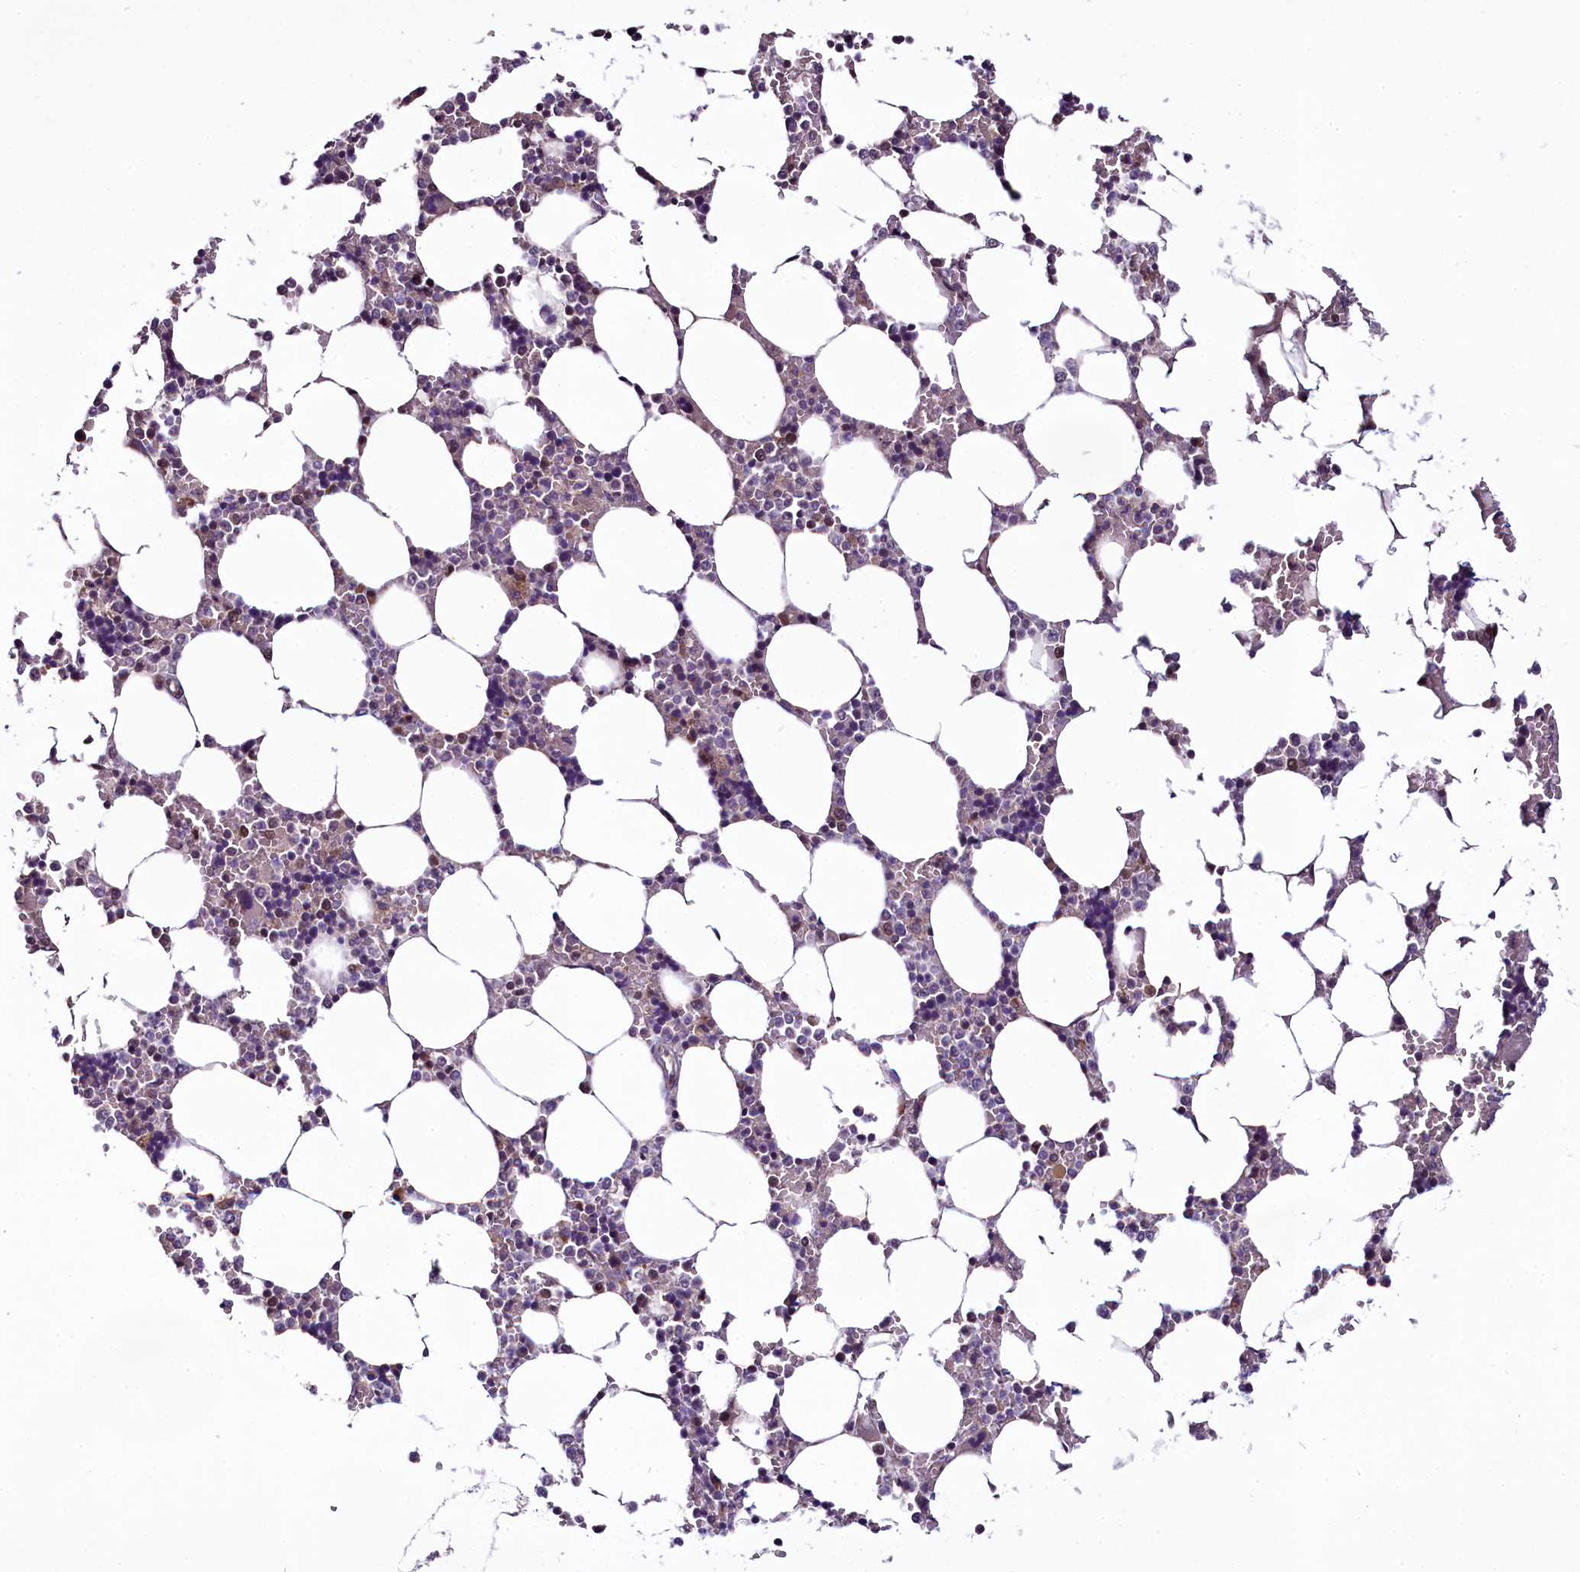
{"staining": {"intensity": "moderate", "quantity": "<25%", "location": "cytoplasmic/membranous,nuclear"}, "tissue": "bone marrow", "cell_type": "Hematopoietic cells", "image_type": "normal", "snomed": [{"axis": "morphology", "description": "Normal tissue, NOS"}, {"axis": "topography", "description": "Bone marrow"}], "caption": "Protein expression analysis of benign bone marrow exhibits moderate cytoplasmic/membranous,nuclear staining in approximately <25% of hematopoietic cells. The staining is performed using DAB (3,3'-diaminobenzidine) brown chromogen to label protein expression. The nuclei are counter-stained blue using hematoxylin.", "gene": "RPUSD2", "patient": {"sex": "male", "age": 64}}